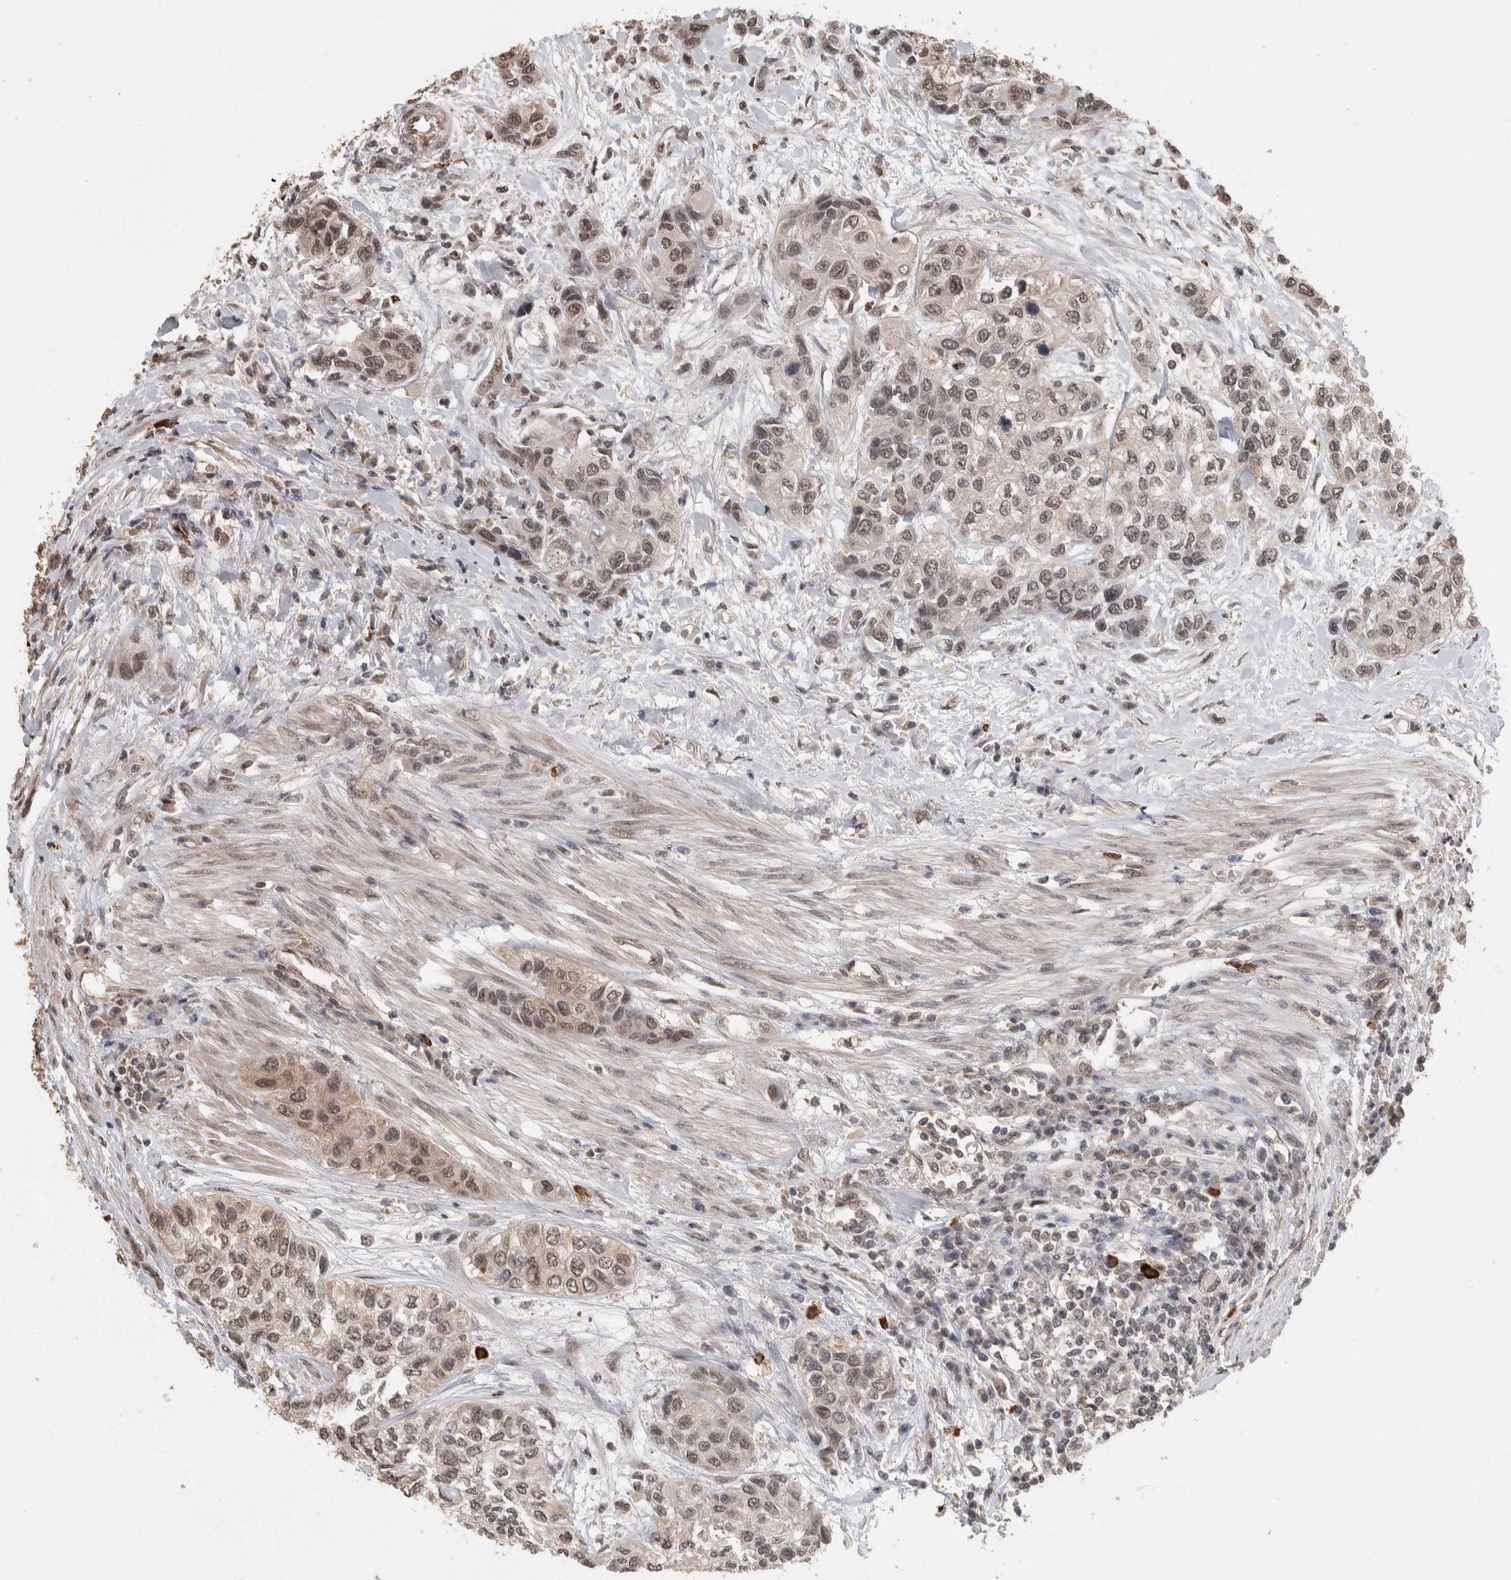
{"staining": {"intensity": "weak", "quantity": ">75%", "location": "nuclear"}, "tissue": "urothelial cancer", "cell_type": "Tumor cells", "image_type": "cancer", "snomed": [{"axis": "morphology", "description": "Urothelial carcinoma, High grade"}, {"axis": "topography", "description": "Urinary bladder"}], "caption": "IHC micrograph of human urothelial cancer stained for a protein (brown), which demonstrates low levels of weak nuclear staining in about >75% of tumor cells.", "gene": "ZNF592", "patient": {"sex": "female", "age": 56}}